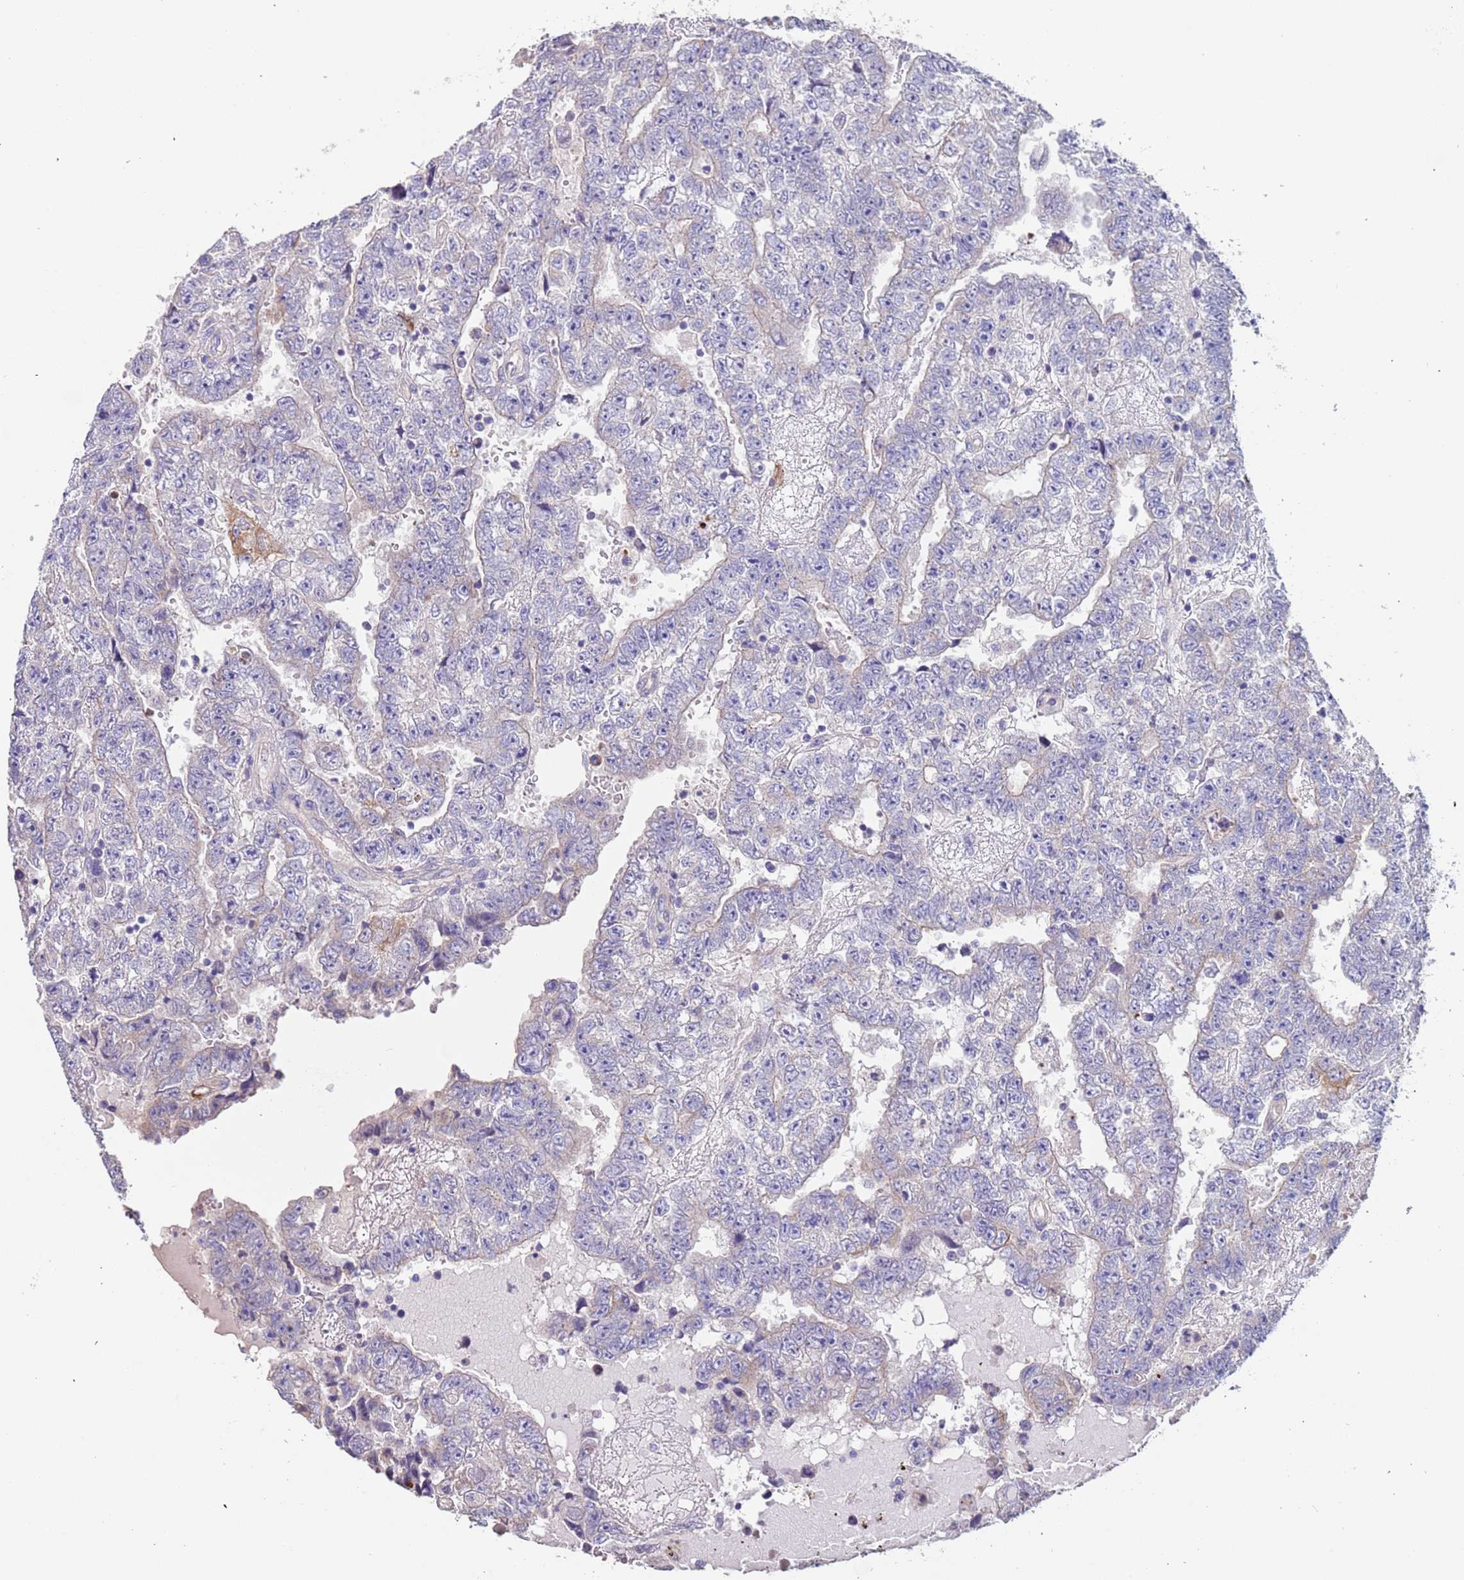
{"staining": {"intensity": "negative", "quantity": "none", "location": "none"}, "tissue": "testis cancer", "cell_type": "Tumor cells", "image_type": "cancer", "snomed": [{"axis": "morphology", "description": "Carcinoma, Embryonal, NOS"}, {"axis": "topography", "description": "Testis"}], "caption": "Immunohistochemistry (IHC) of human testis embryonal carcinoma shows no expression in tumor cells. Brightfield microscopy of IHC stained with DAB (brown) and hematoxylin (blue), captured at high magnification.", "gene": "LAMB4", "patient": {"sex": "male", "age": 25}}